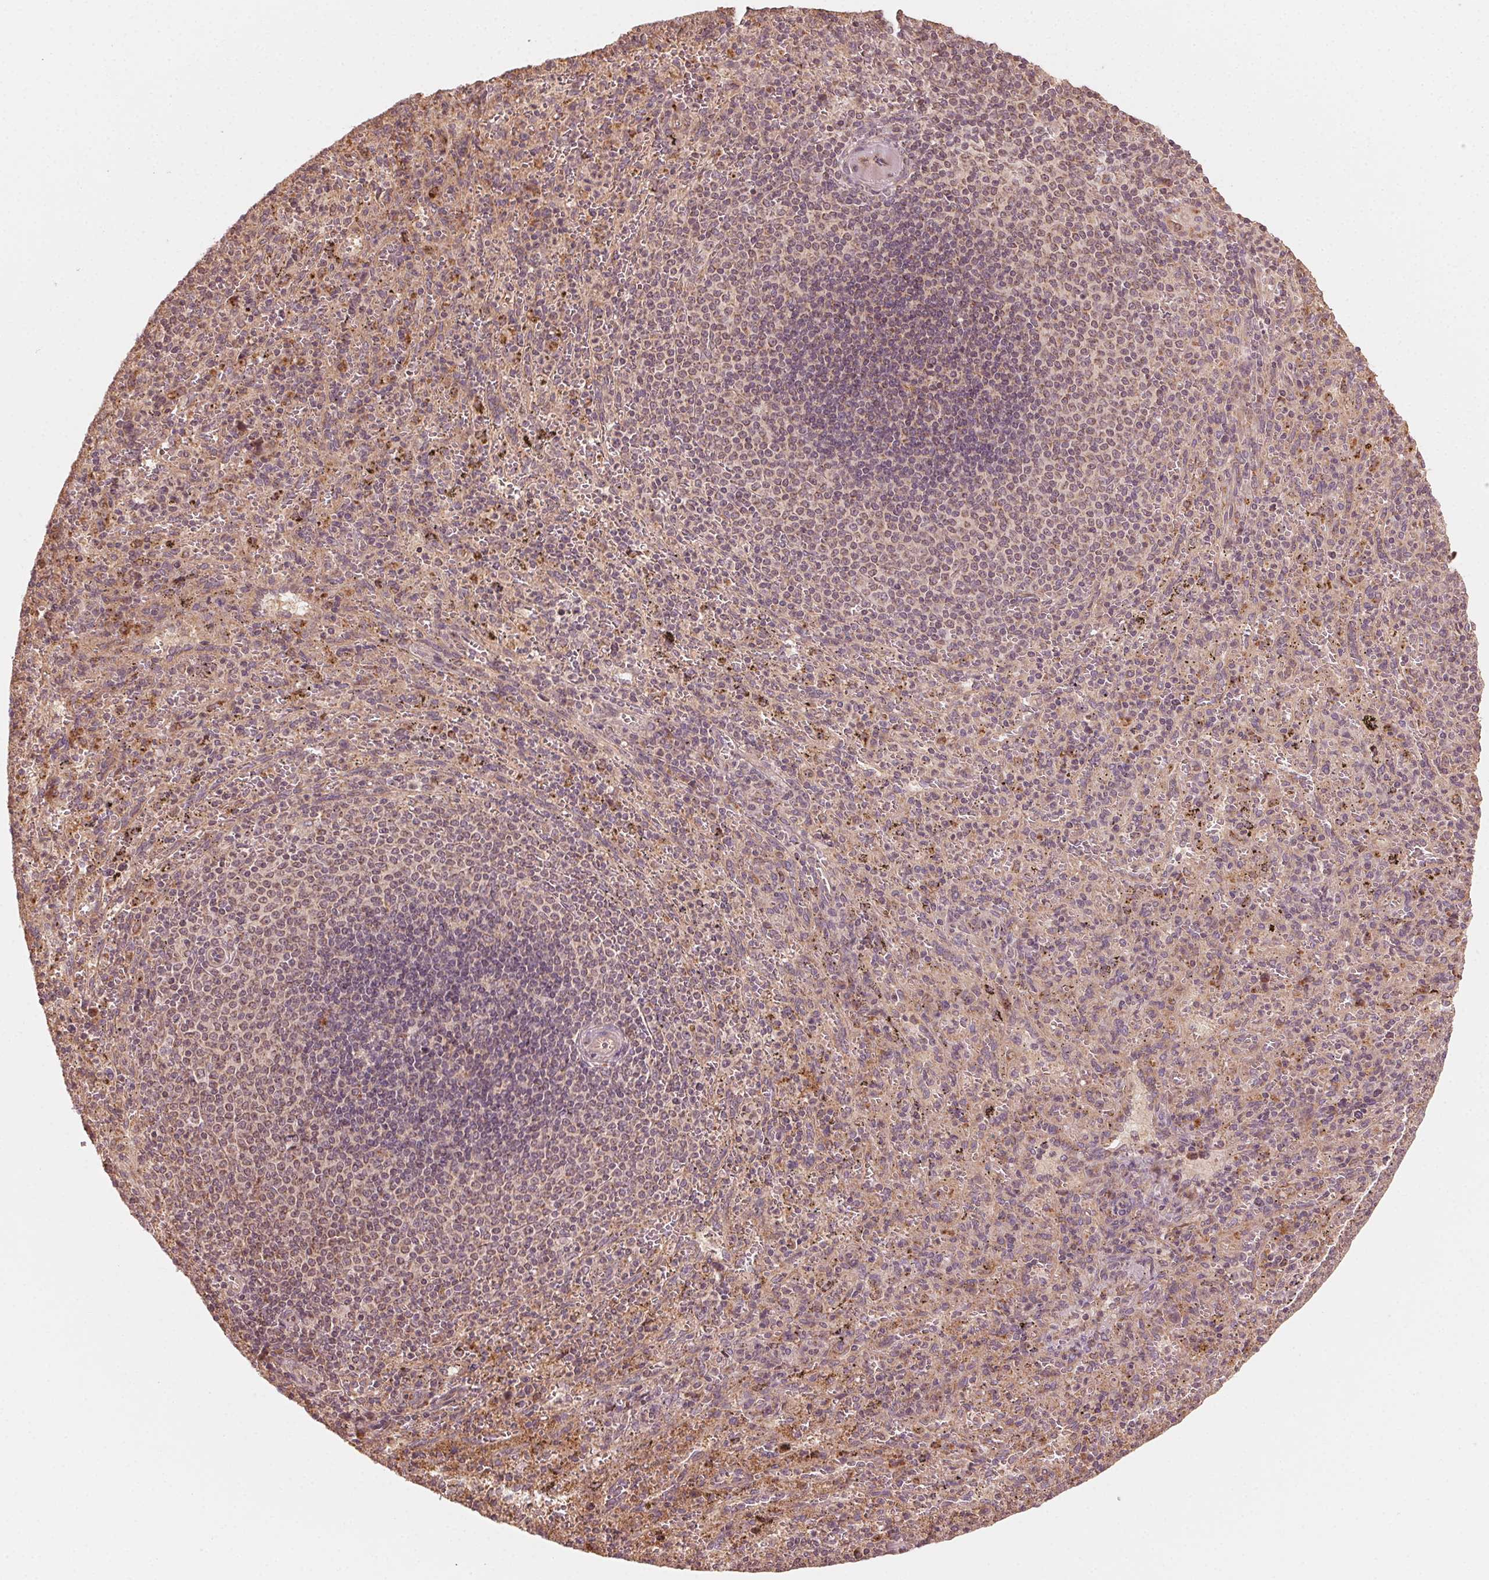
{"staining": {"intensity": "negative", "quantity": "none", "location": "none"}, "tissue": "spleen", "cell_type": "Cells in red pulp", "image_type": "normal", "snomed": [{"axis": "morphology", "description": "Normal tissue, NOS"}, {"axis": "topography", "description": "Spleen"}], "caption": "Photomicrograph shows no significant protein staining in cells in red pulp of benign spleen.", "gene": "WBP2", "patient": {"sex": "male", "age": 57}}